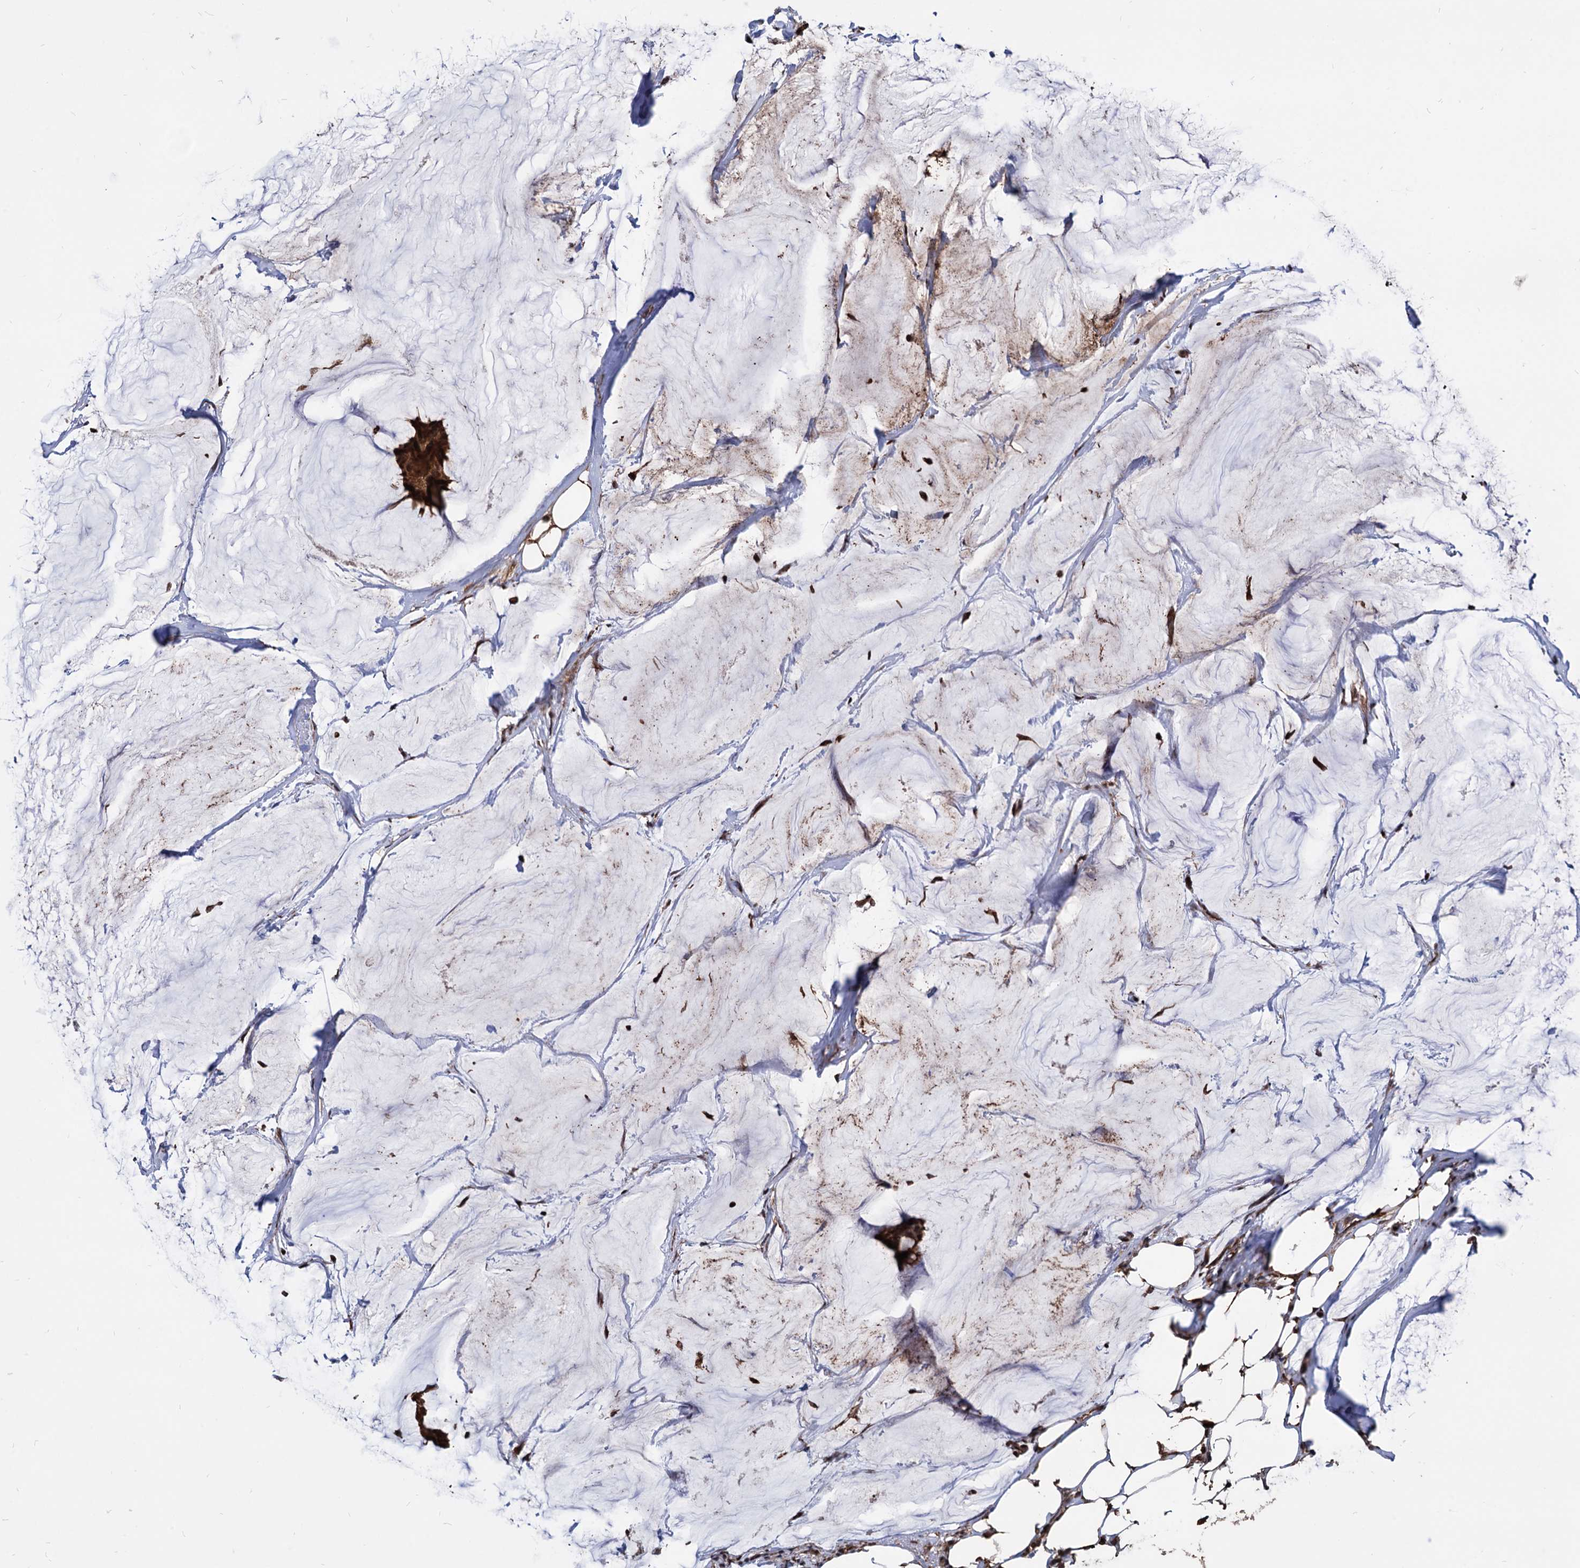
{"staining": {"intensity": "strong", "quantity": ">75%", "location": "cytoplasmic/membranous,nuclear"}, "tissue": "breast cancer", "cell_type": "Tumor cells", "image_type": "cancer", "snomed": [{"axis": "morphology", "description": "Duct carcinoma"}, {"axis": "topography", "description": "Breast"}], "caption": "Breast cancer tissue exhibits strong cytoplasmic/membranous and nuclear expression in about >75% of tumor cells The protein is shown in brown color, while the nuclei are stained blue.", "gene": "ANKRD12", "patient": {"sex": "female", "age": 93}}